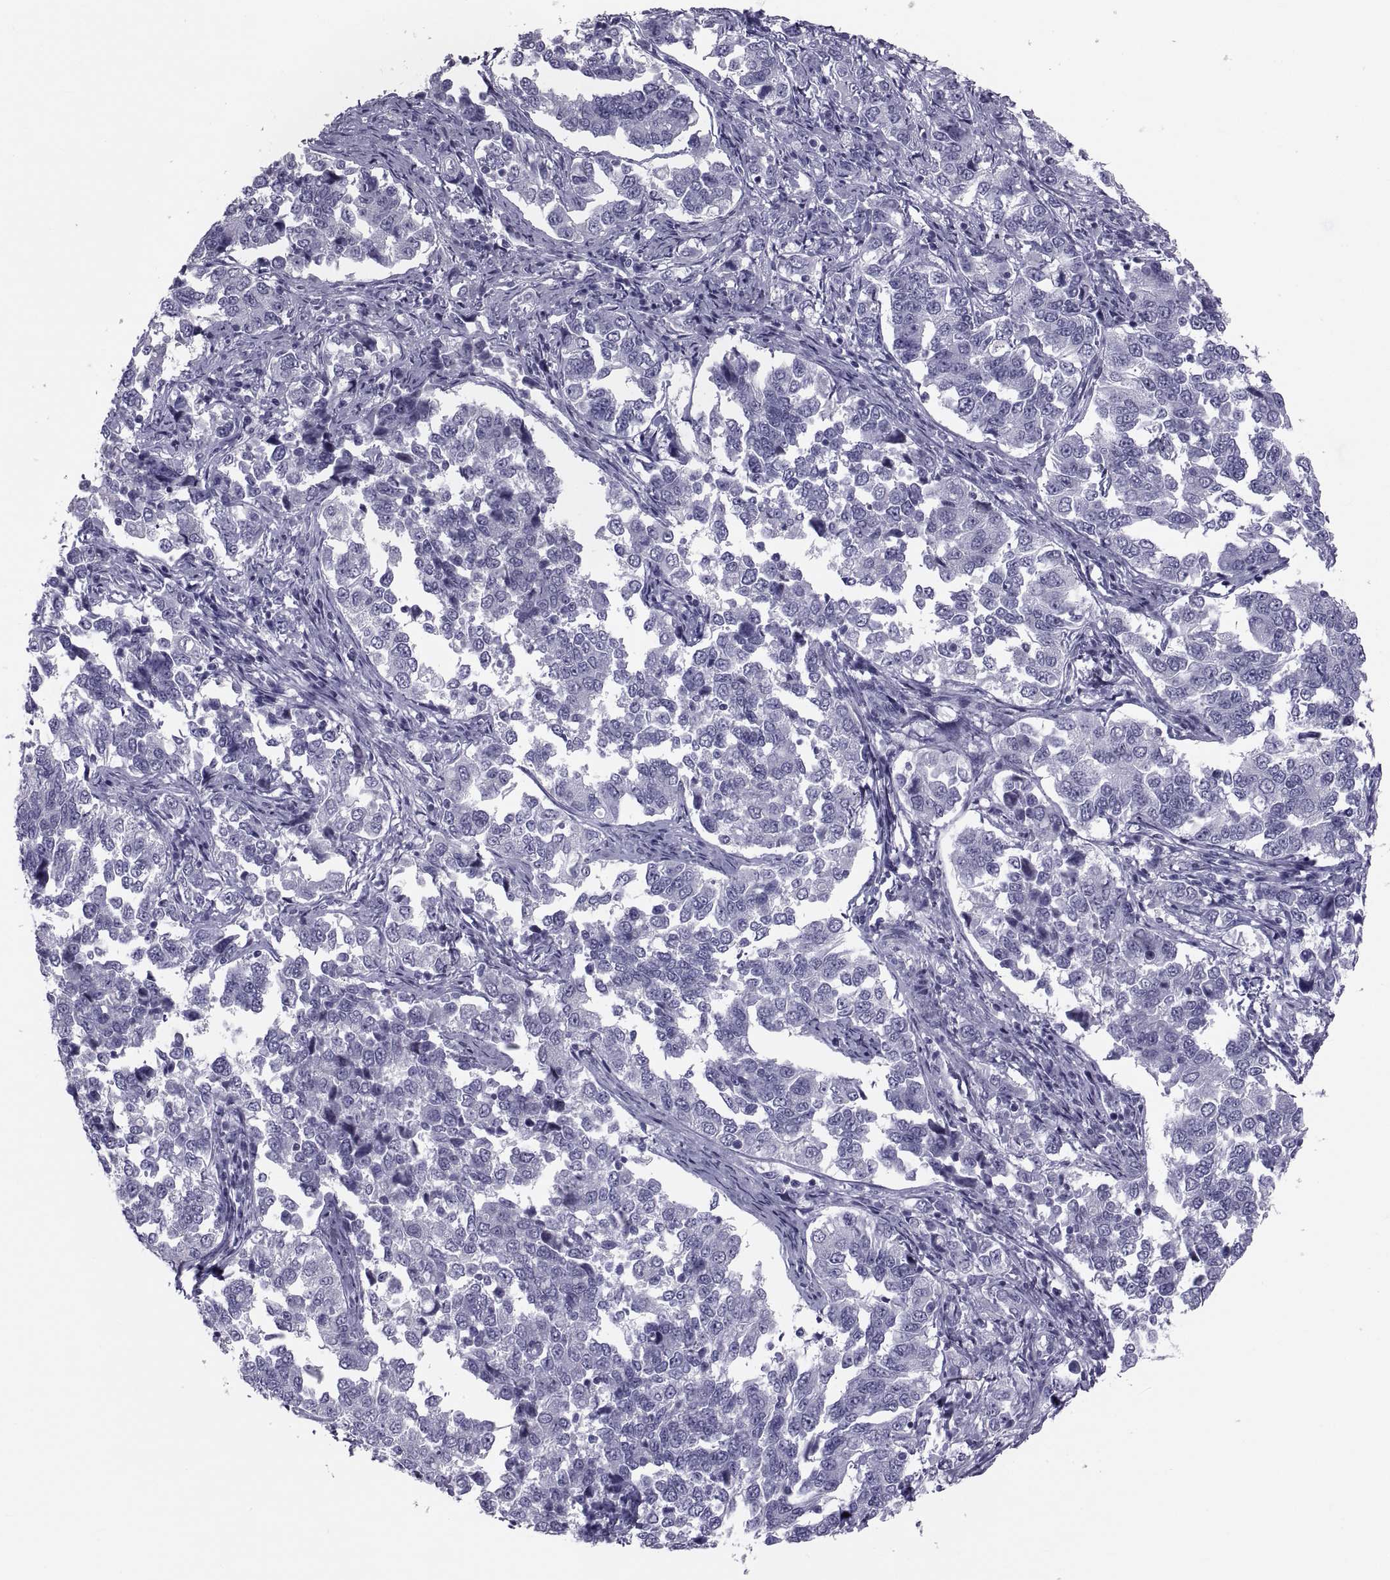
{"staining": {"intensity": "negative", "quantity": "none", "location": "none"}, "tissue": "endometrial cancer", "cell_type": "Tumor cells", "image_type": "cancer", "snomed": [{"axis": "morphology", "description": "Adenocarcinoma, NOS"}, {"axis": "topography", "description": "Endometrium"}], "caption": "This is an immunohistochemistry (IHC) photomicrograph of endometrial cancer. There is no expression in tumor cells.", "gene": "CRISP1", "patient": {"sex": "female", "age": 43}}